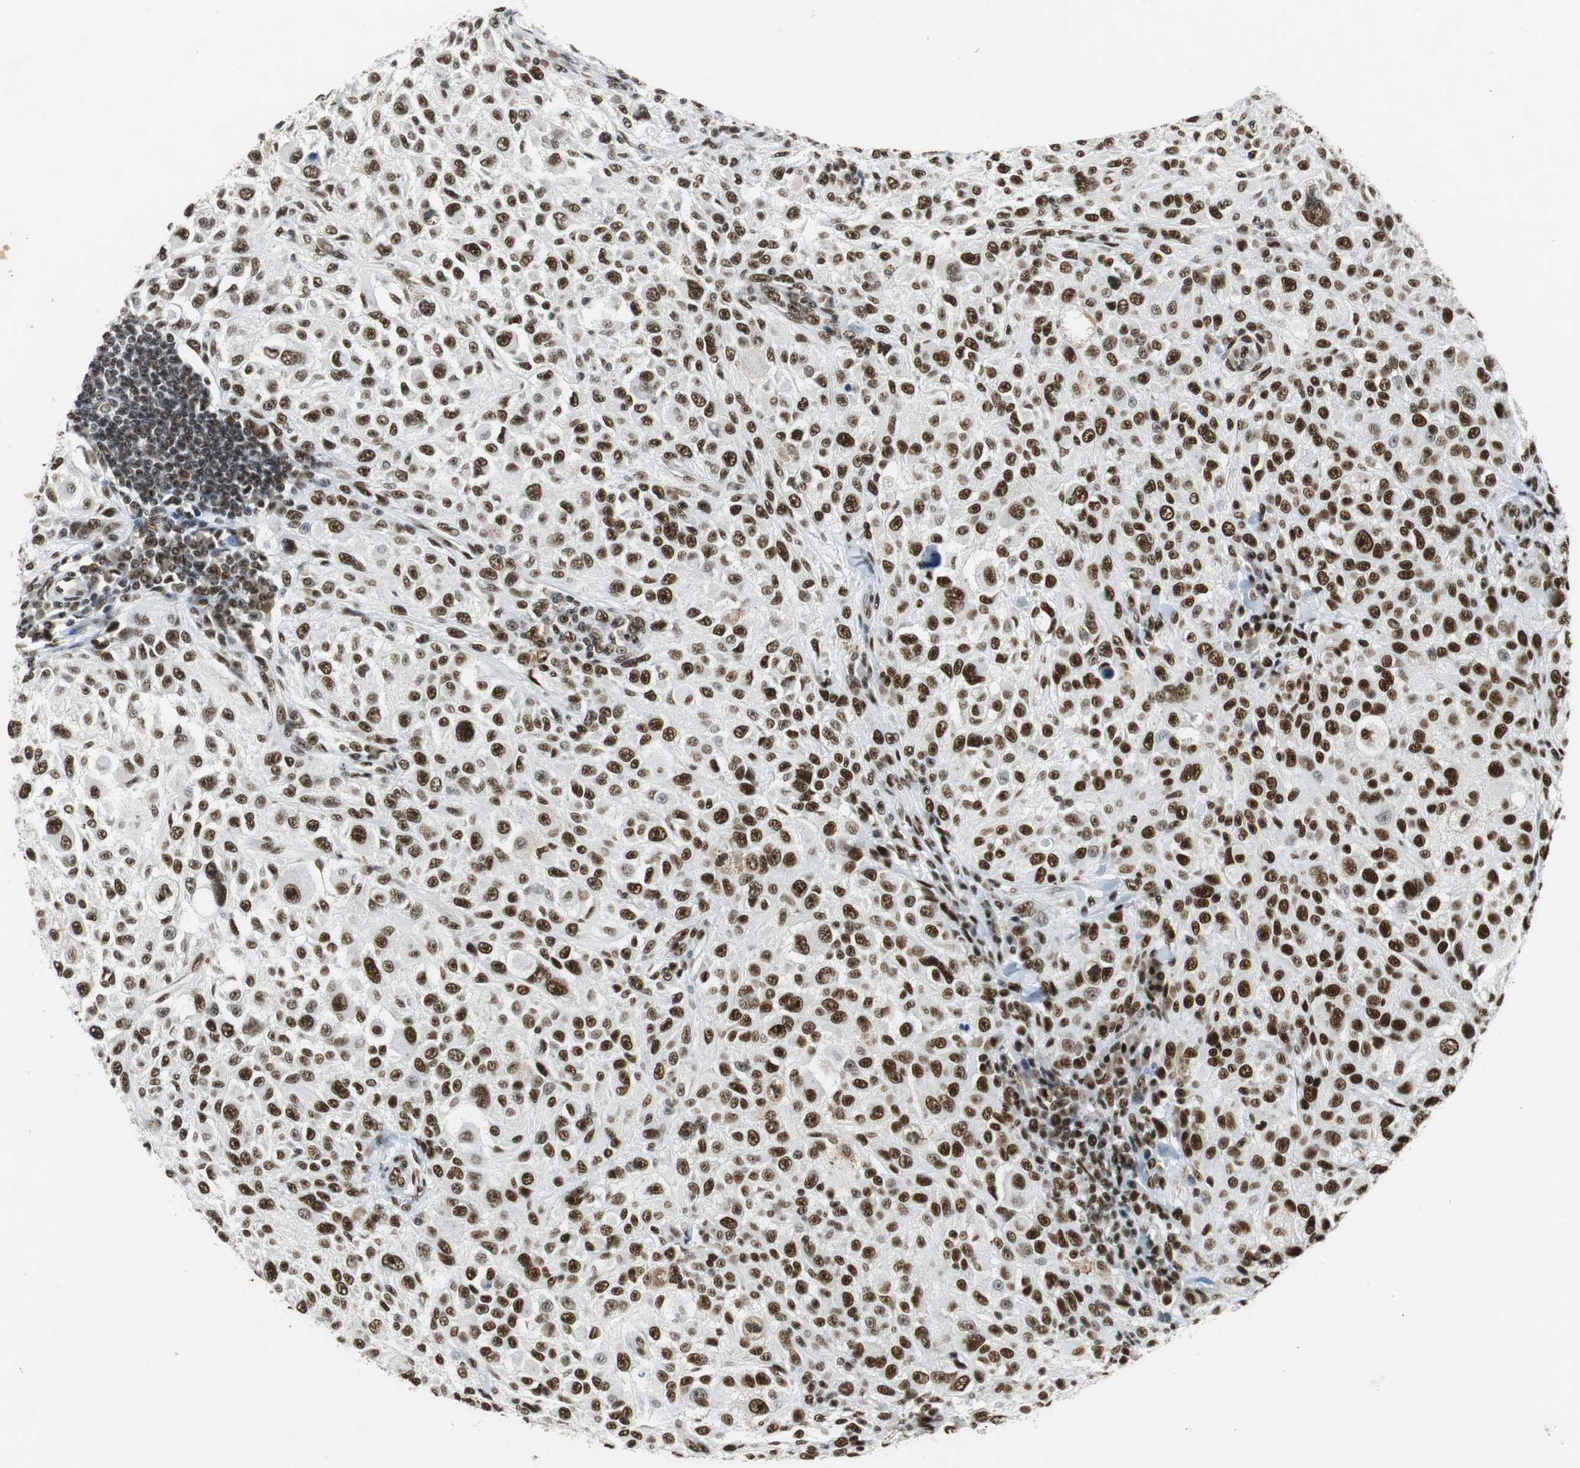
{"staining": {"intensity": "strong", "quantity": ">75%", "location": "nuclear"}, "tissue": "melanoma", "cell_type": "Tumor cells", "image_type": "cancer", "snomed": [{"axis": "morphology", "description": "Necrosis, NOS"}, {"axis": "morphology", "description": "Malignant melanoma, NOS"}, {"axis": "topography", "description": "Skin"}], "caption": "Immunohistochemistry (IHC) (DAB (3,3'-diaminobenzidine)) staining of malignant melanoma exhibits strong nuclear protein positivity in about >75% of tumor cells.", "gene": "PRKDC", "patient": {"sex": "female", "age": 87}}